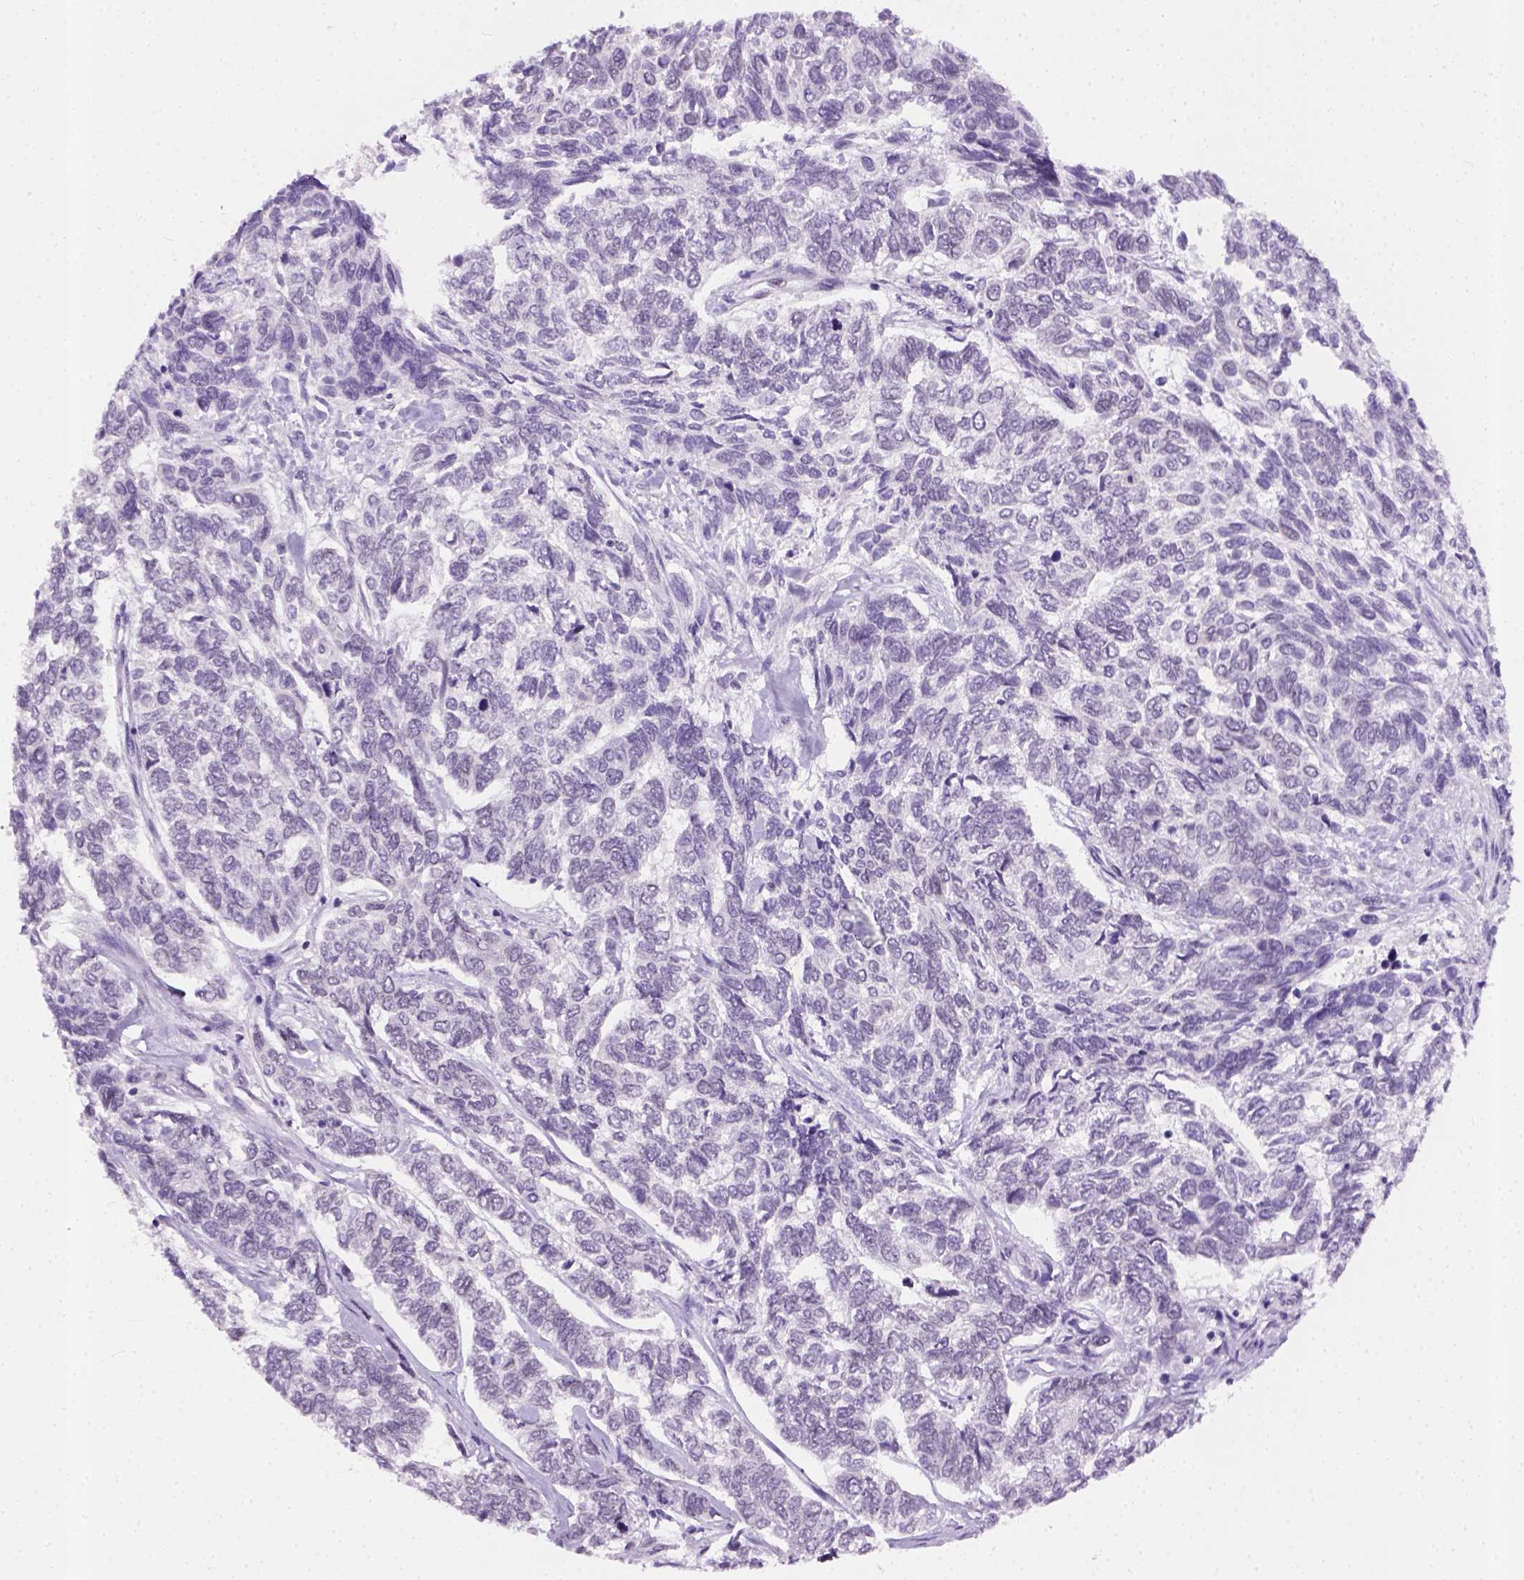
{"staining": {"intensity": "negative", "quantity": "none", "location": "none"}, "tissue": "skin cancer", "cell_type": "Tumor cells", "image_type": "cancer", "snomed": [{"axis": "morphology", "description": "Basal cell carcinoma"}, {"axis": "topography", "description": "Skin"}], "caption": "This is an IHC photomicrograph of human skin basal cell carcinoma. There is no staining in tumor cells.", "gene": "FAM184B", "patient": {"sex": "female", "age": 65}}